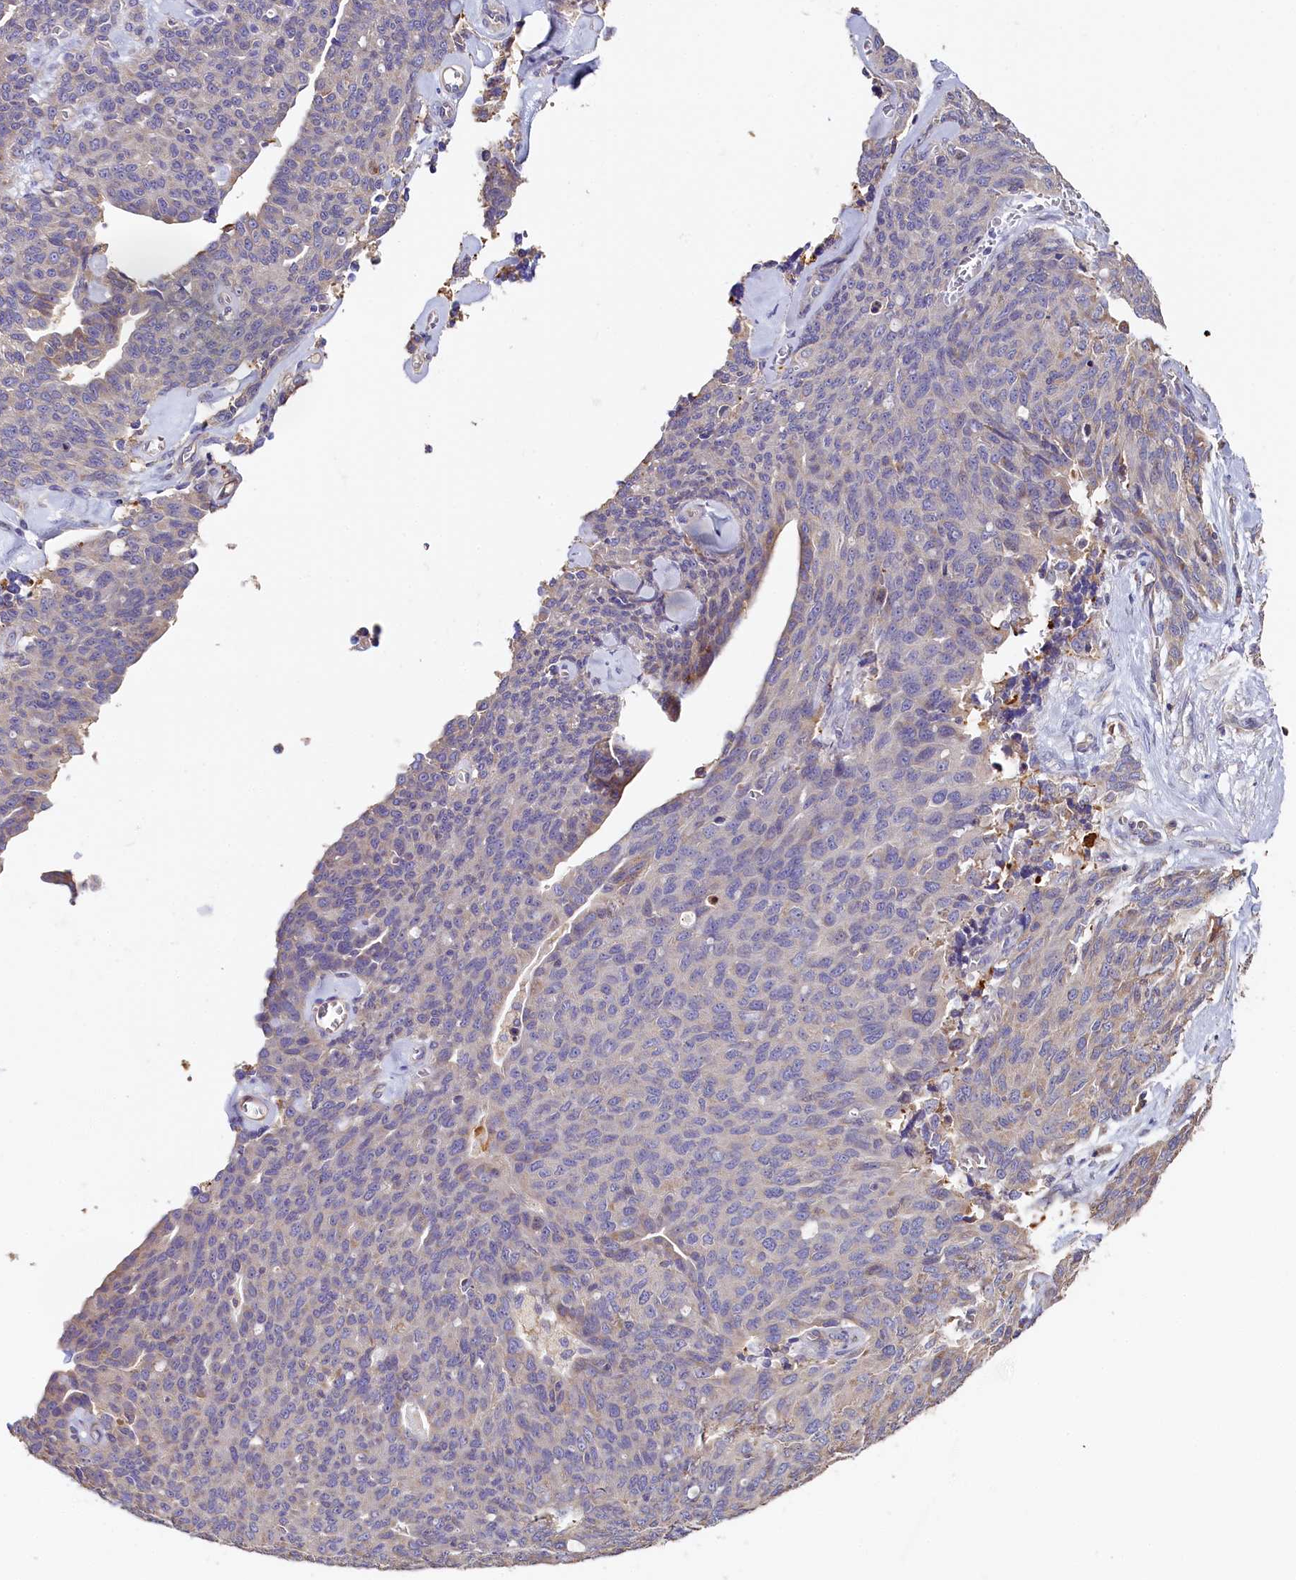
{"staining": {"intensity": "negative", "quantity": "none", "location": "none"}, "tissue": "ovarian cancer", "cell_type": "Tumor cells", "image_type": "cancer", "snomed": [{"axis": "morphology", "description": "Carcinoma, endometroid"}, {"axis": "topography", "description": "Ovary"}], "caption": "A high-resolution photomicrograph shows IHC staining of ovarian cancer, which displays no significant expression in tumor cells.", "gene": "KATNB1", "patient": {"sex": "female", "age": 60}}